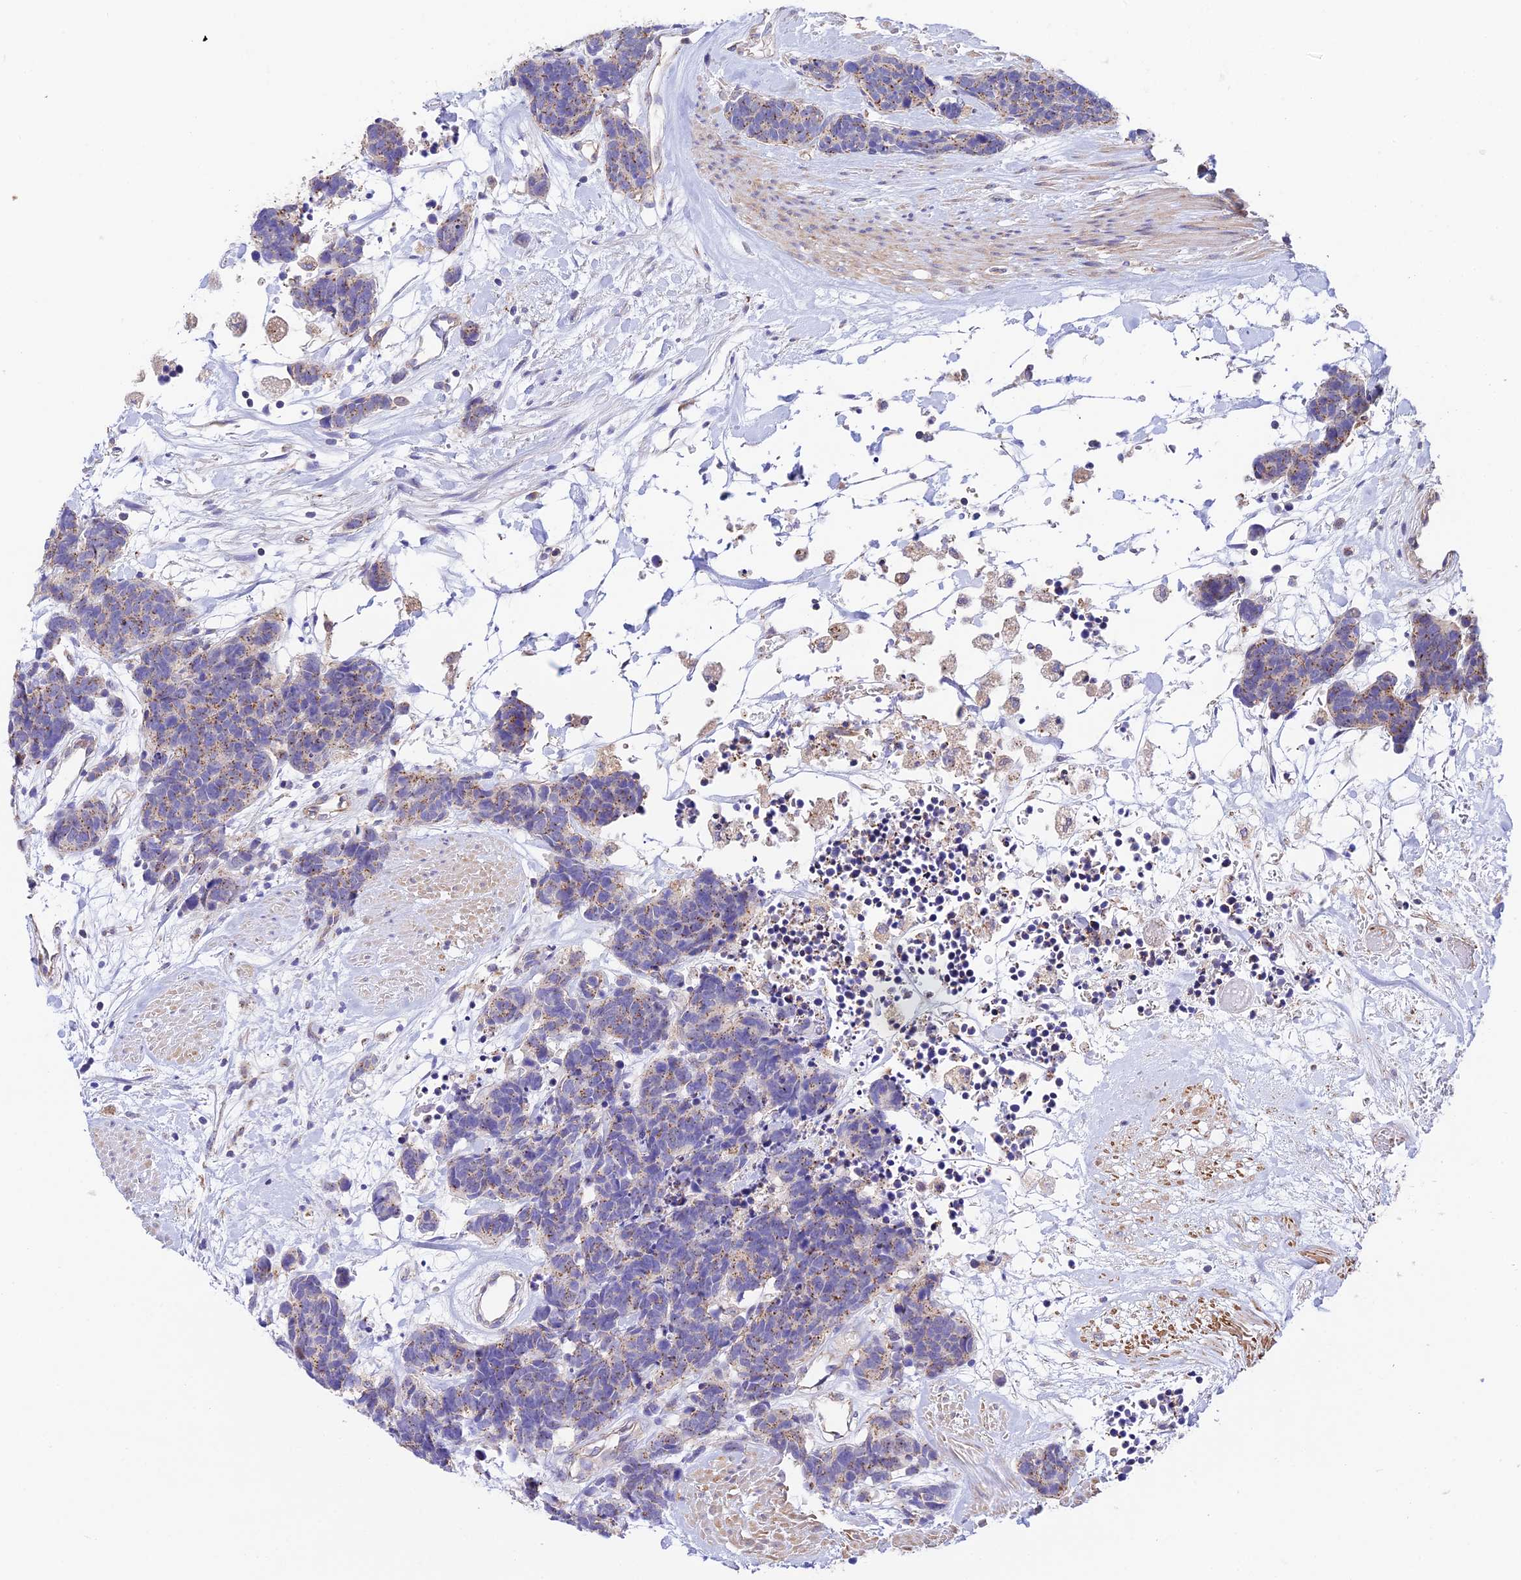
{"staining": {"intensity": "moderate", "quantity": ">75%", "location": "cytoplasmic/membranous"}, "tissue": "carcinoid", "cell_type": "Tumor cells", "image_type": "cancer", "snomed": [{"axis": "morphology", "description": "Carcinoma, NOS"}, {"axis": "morphology", "description": "Carcinoid, malignant, NOS"}, {"axis": "topography", "description": "Urinary bladder"}], "caption": "Immunohistochemistry micrograph of neoplastic tissue: human carcinoid stained using IHC shows medium levels of moderate protein expression localized specifically in the cytoplasmic/membranous of tumor cells, appearing as a cytoplasmic/membranous brown color.", "gene": "QRFP", "patient": {"sex": "male", "age": 57}}